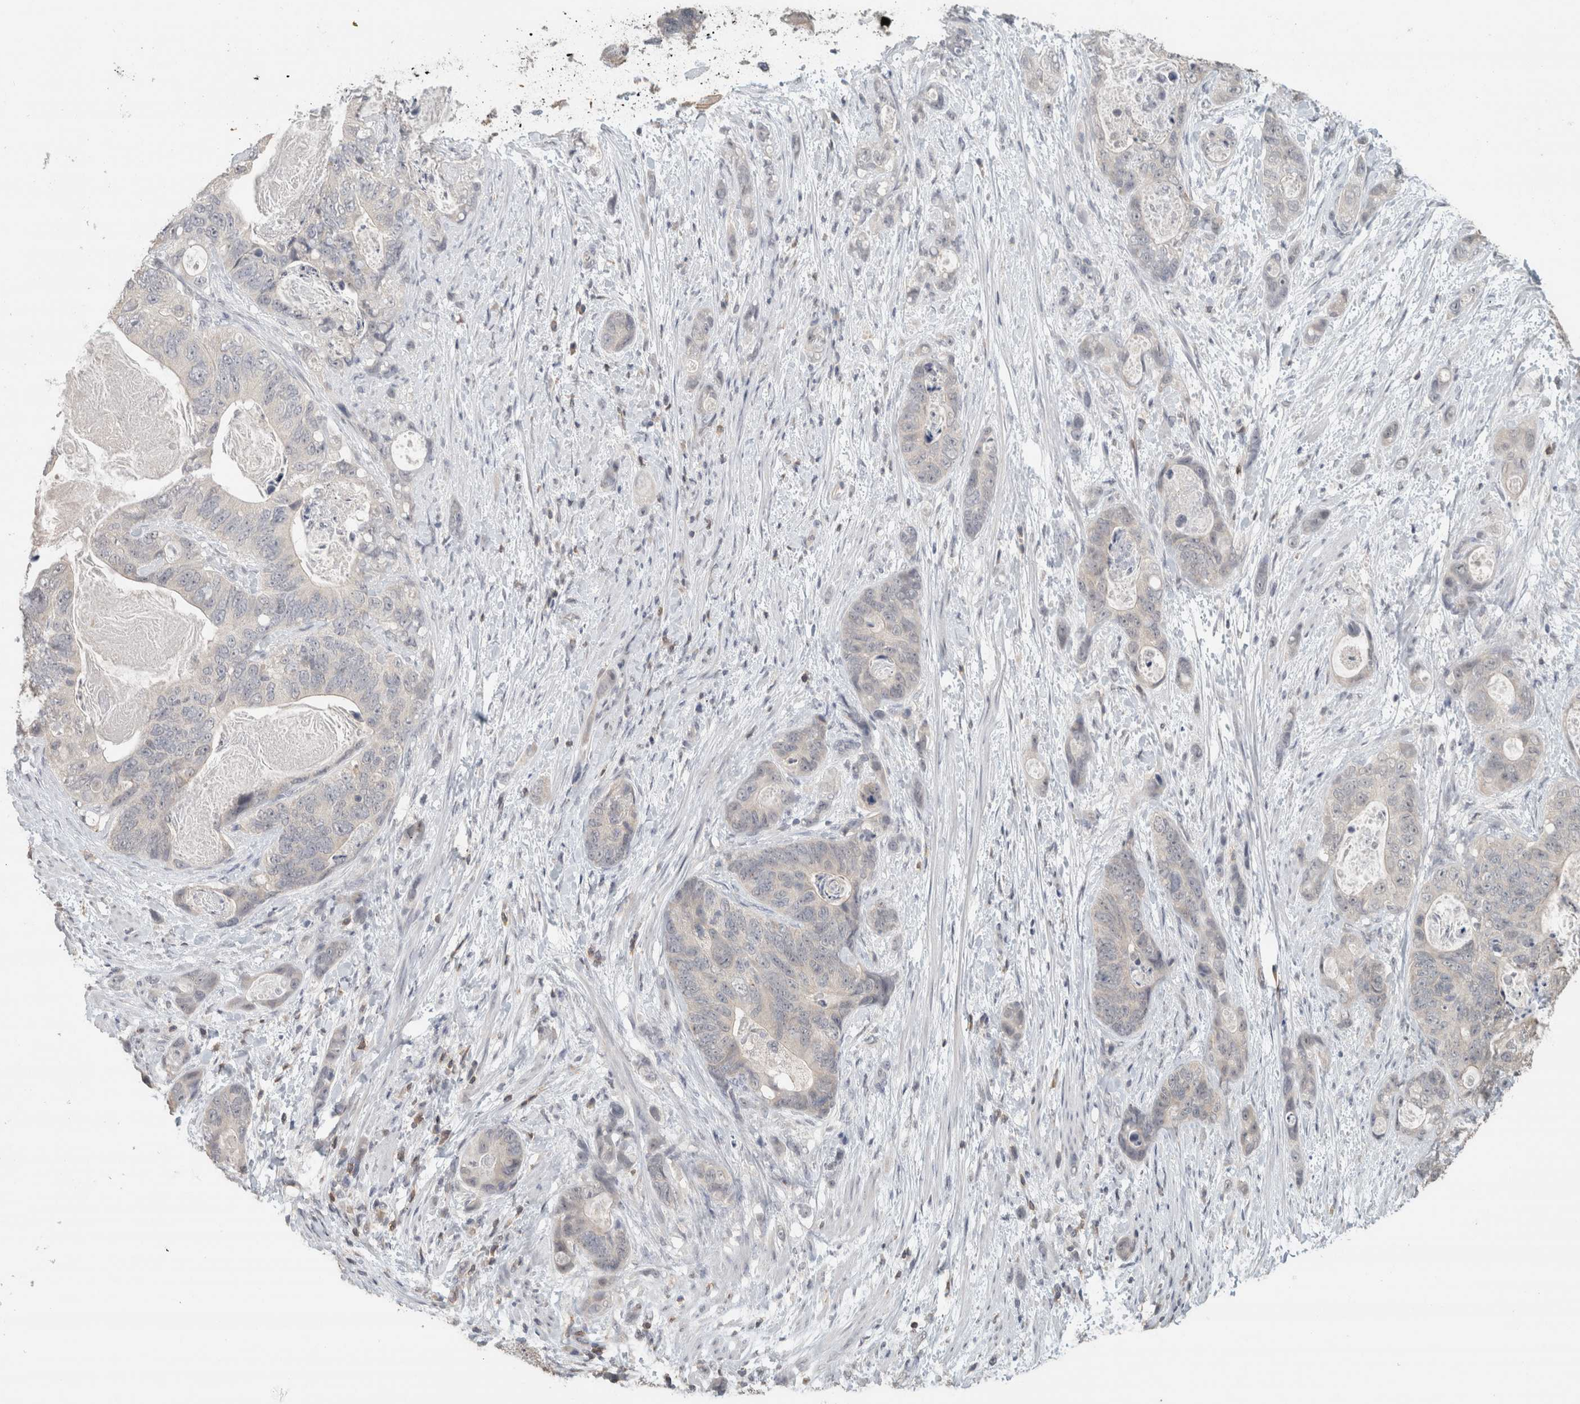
{"staining": {"intensity": "negative", "quantity": "none", "location": "none"}, "tissue": "stomach cancer", "cell_type": "Tumor cells", "image_type": "cancer", "snomed": [{"axis": "morphology", "description": "Normal tissue, NOS"}, {"axis": "morphology", "description": "Adenocarcinoma, NOS"}, {"axis": "topography", "description": "Stomach"}], "caption": "Immunohistochemical staining of adenocarcinoma (stomach) demonstrates no significant positivity in tumor cells. The staining was performed using DAB to visualize the protein expression in brown, while the nuclei were stained in blue with hematoxylin (Magnification: 20x).", "gene": "TRAT1", "patient": {"sex": "female", "age": 89}}